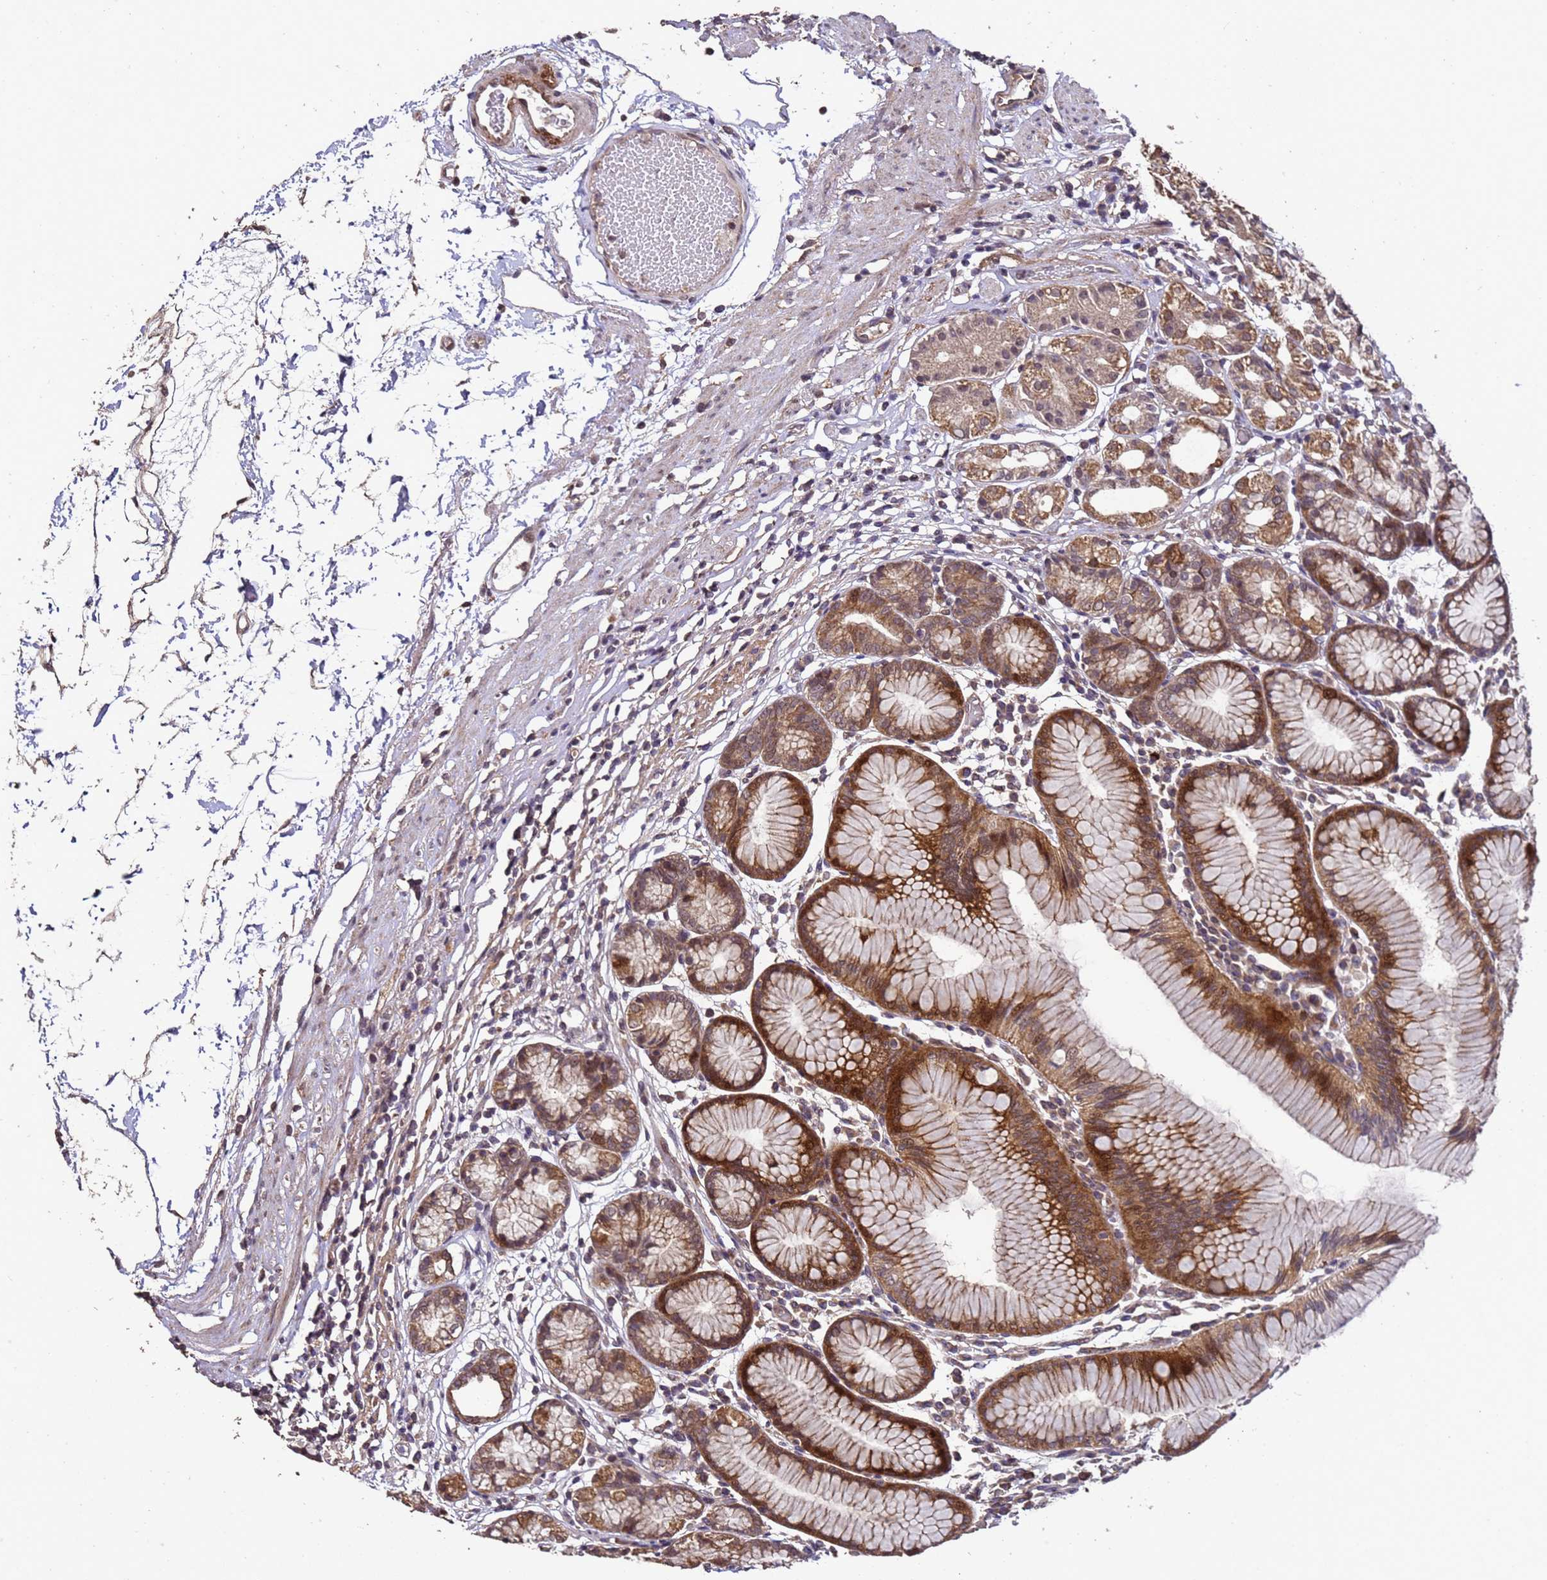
{"staining": {"intensity": "moderate", "quantity": ">75%", "location": "cytoplasmic/membranous,nuclear"}, "tissue": "stomach", "cell_type": "Glandular cells", "image_type": "normal", "snomed": [{"axis": "morphology", "description": "Normal tissue, NOS"}, {"axis": "topography", "description": "Stomach"}], "caption": "Immunohistochemistry (IHC) of normal human stomach shows medium levels of moderate cytoplasmic/membranous,nuclear expression in about >75% of glandular cells.", "gene": "PRODH", "patient": {"sex": "female", "age": 57}}